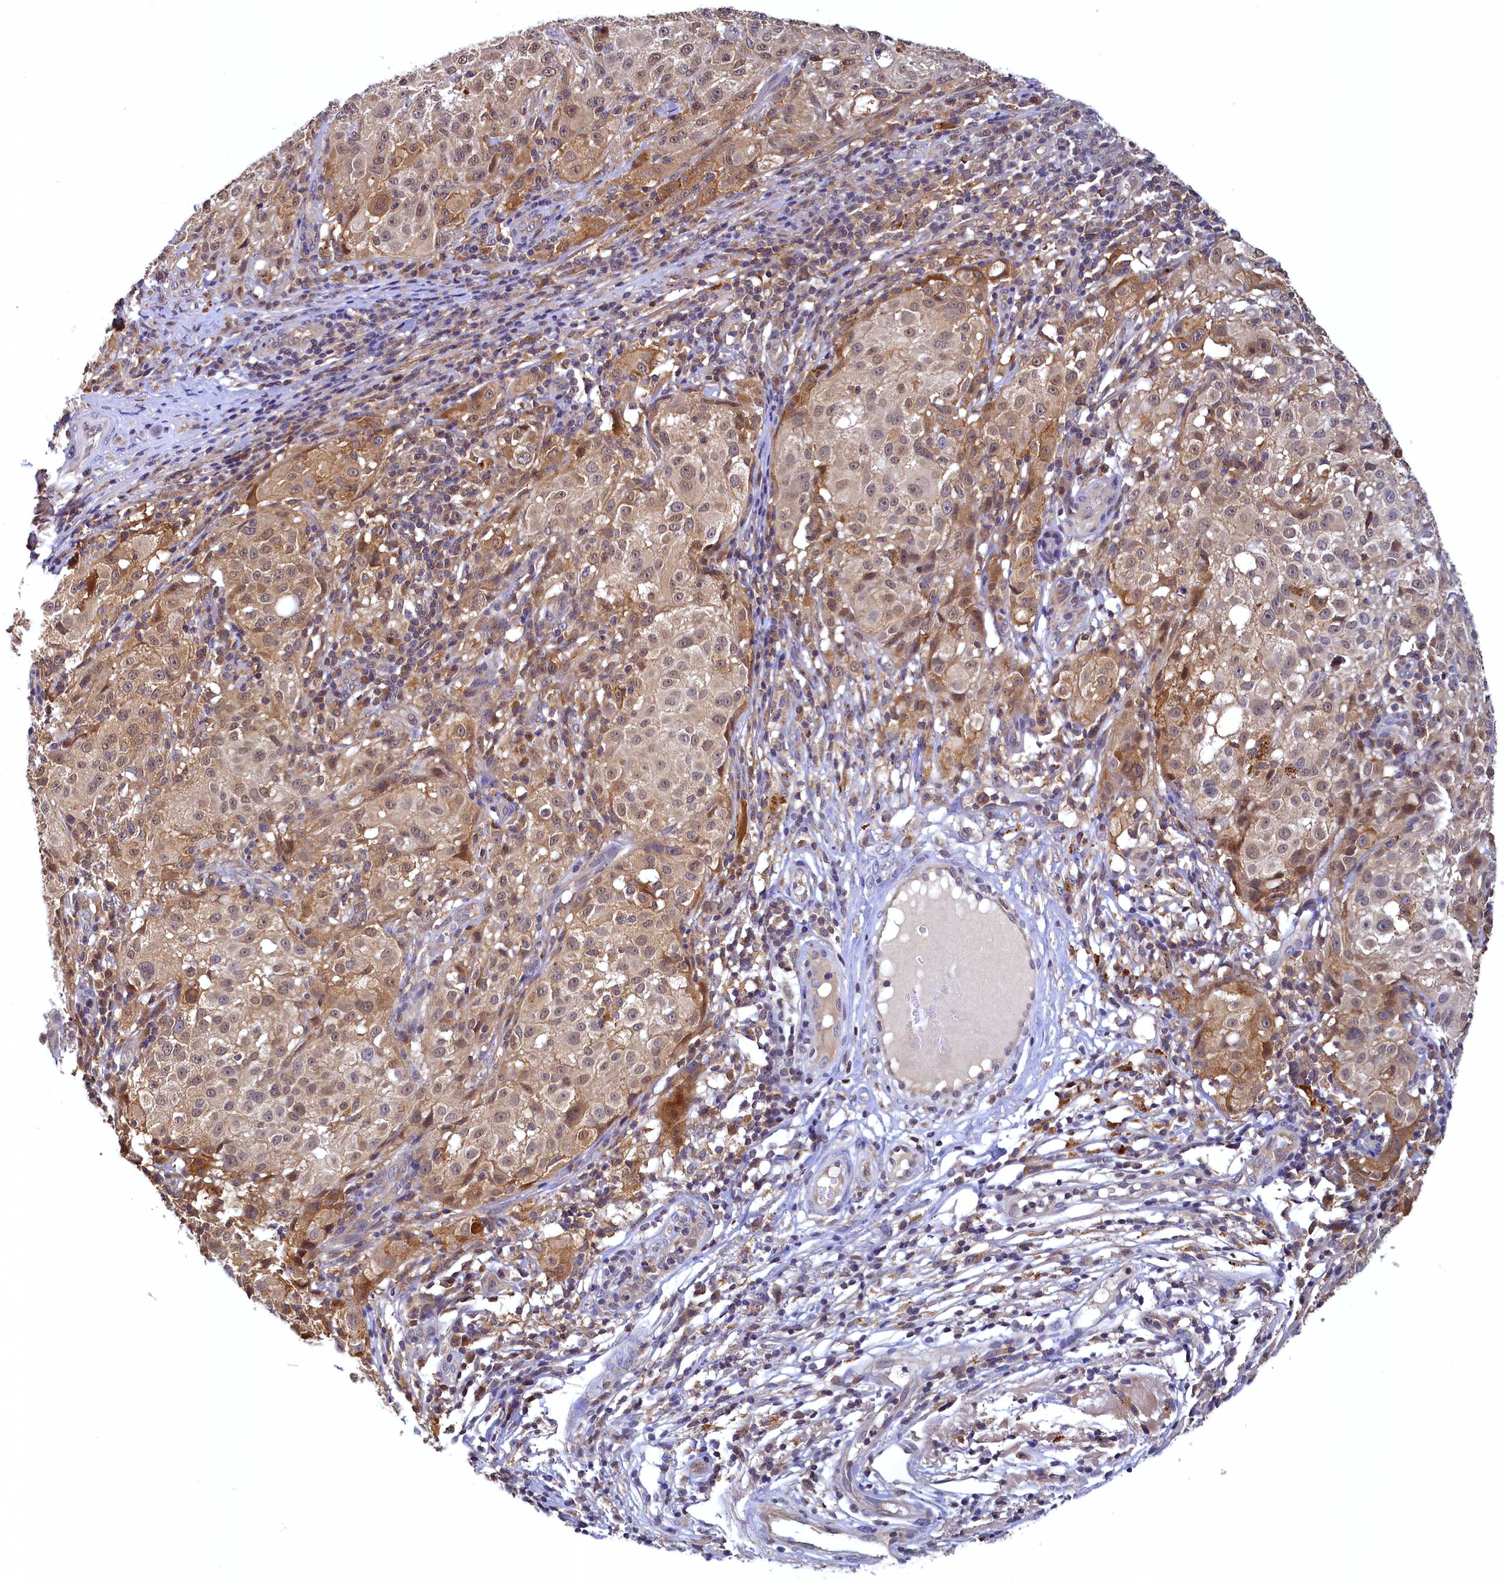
{"staining": {"intensity": "weak", "quantity": ">75%", "location": "cytoplasmic/membranous,nuclear"}, "tissue": "melanoma", "cell_type": "Tumor cells", "image_type": "cancer", "snomed": [{"axis": "morphology", "description": "Necrosis, NOS"}, {"axis": "morphology", "description": "Malignant melanoma, NOS"}, {"axis": "topography", "description": "Skin"}], "caption": "Melanoma tissue demonstrates weak cytoplasmic/membranous and nuclear positivity in about >75% of tumor cells", "gene": "PAAF1", "patient": {"sex": "female", "age": 87}}